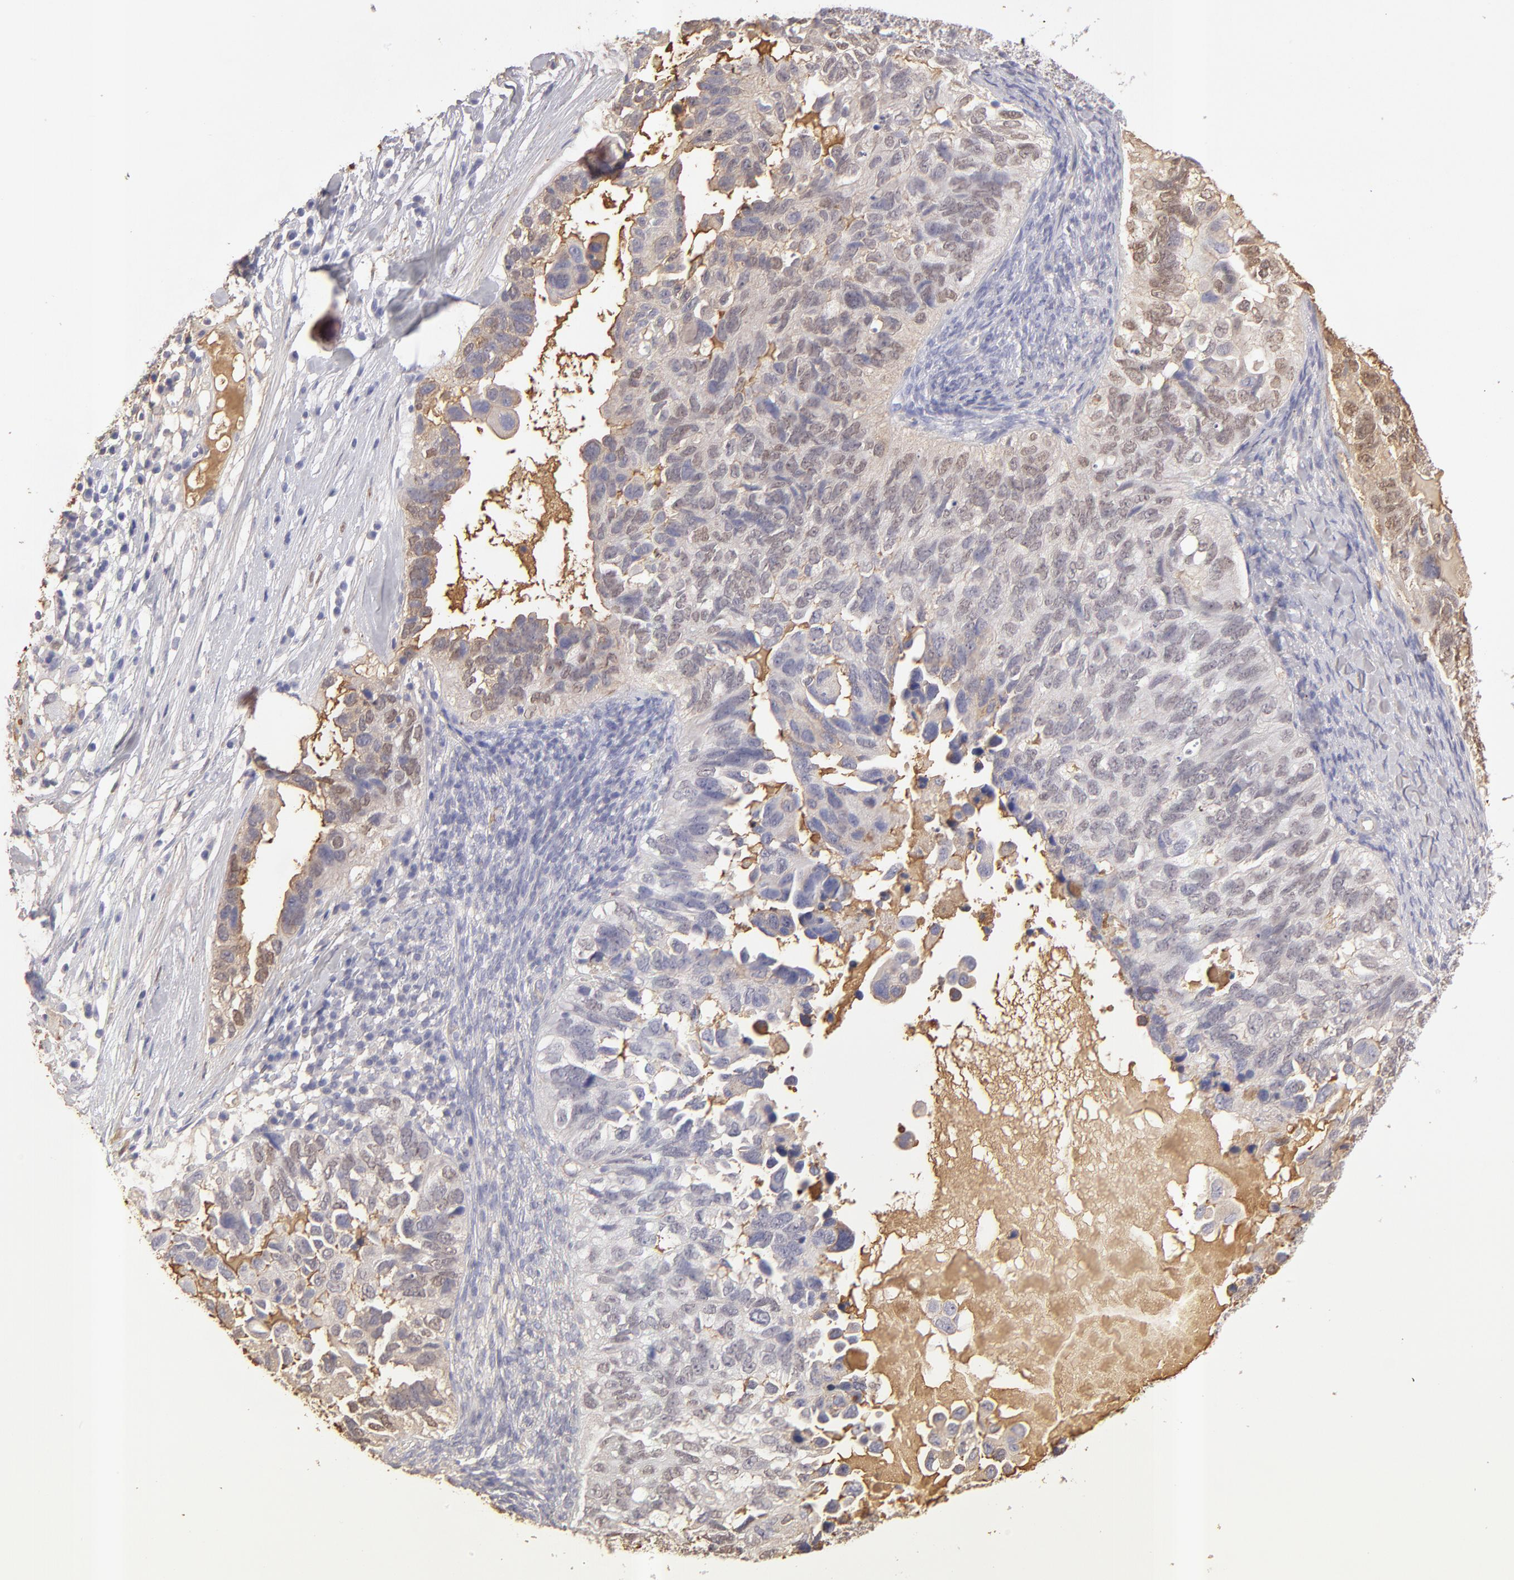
{"staining": {"intensity": "weak", "quantity": "25%-75%", "location": "nuclear"}, "tissue": "ovarian cancer", "cell_type": "Tumor cells", "image_type": "cancer", "snomed": [{"axis": "morphology", "description": "Cystadenocarcinoma, serous, NOS"}, {"axis": "topography", "description": "Ovary"}], "caption": "Immunohistochemistry (IHC) photomicrograph of ovarian serous cystadenocarcinoma stained for a protein (brown), which reveals low levels of weak nuclear expression in about 25%-75% of tumor cells.", "gene": "ABCC4", "patient": {"sex": "female", "age": 82}}